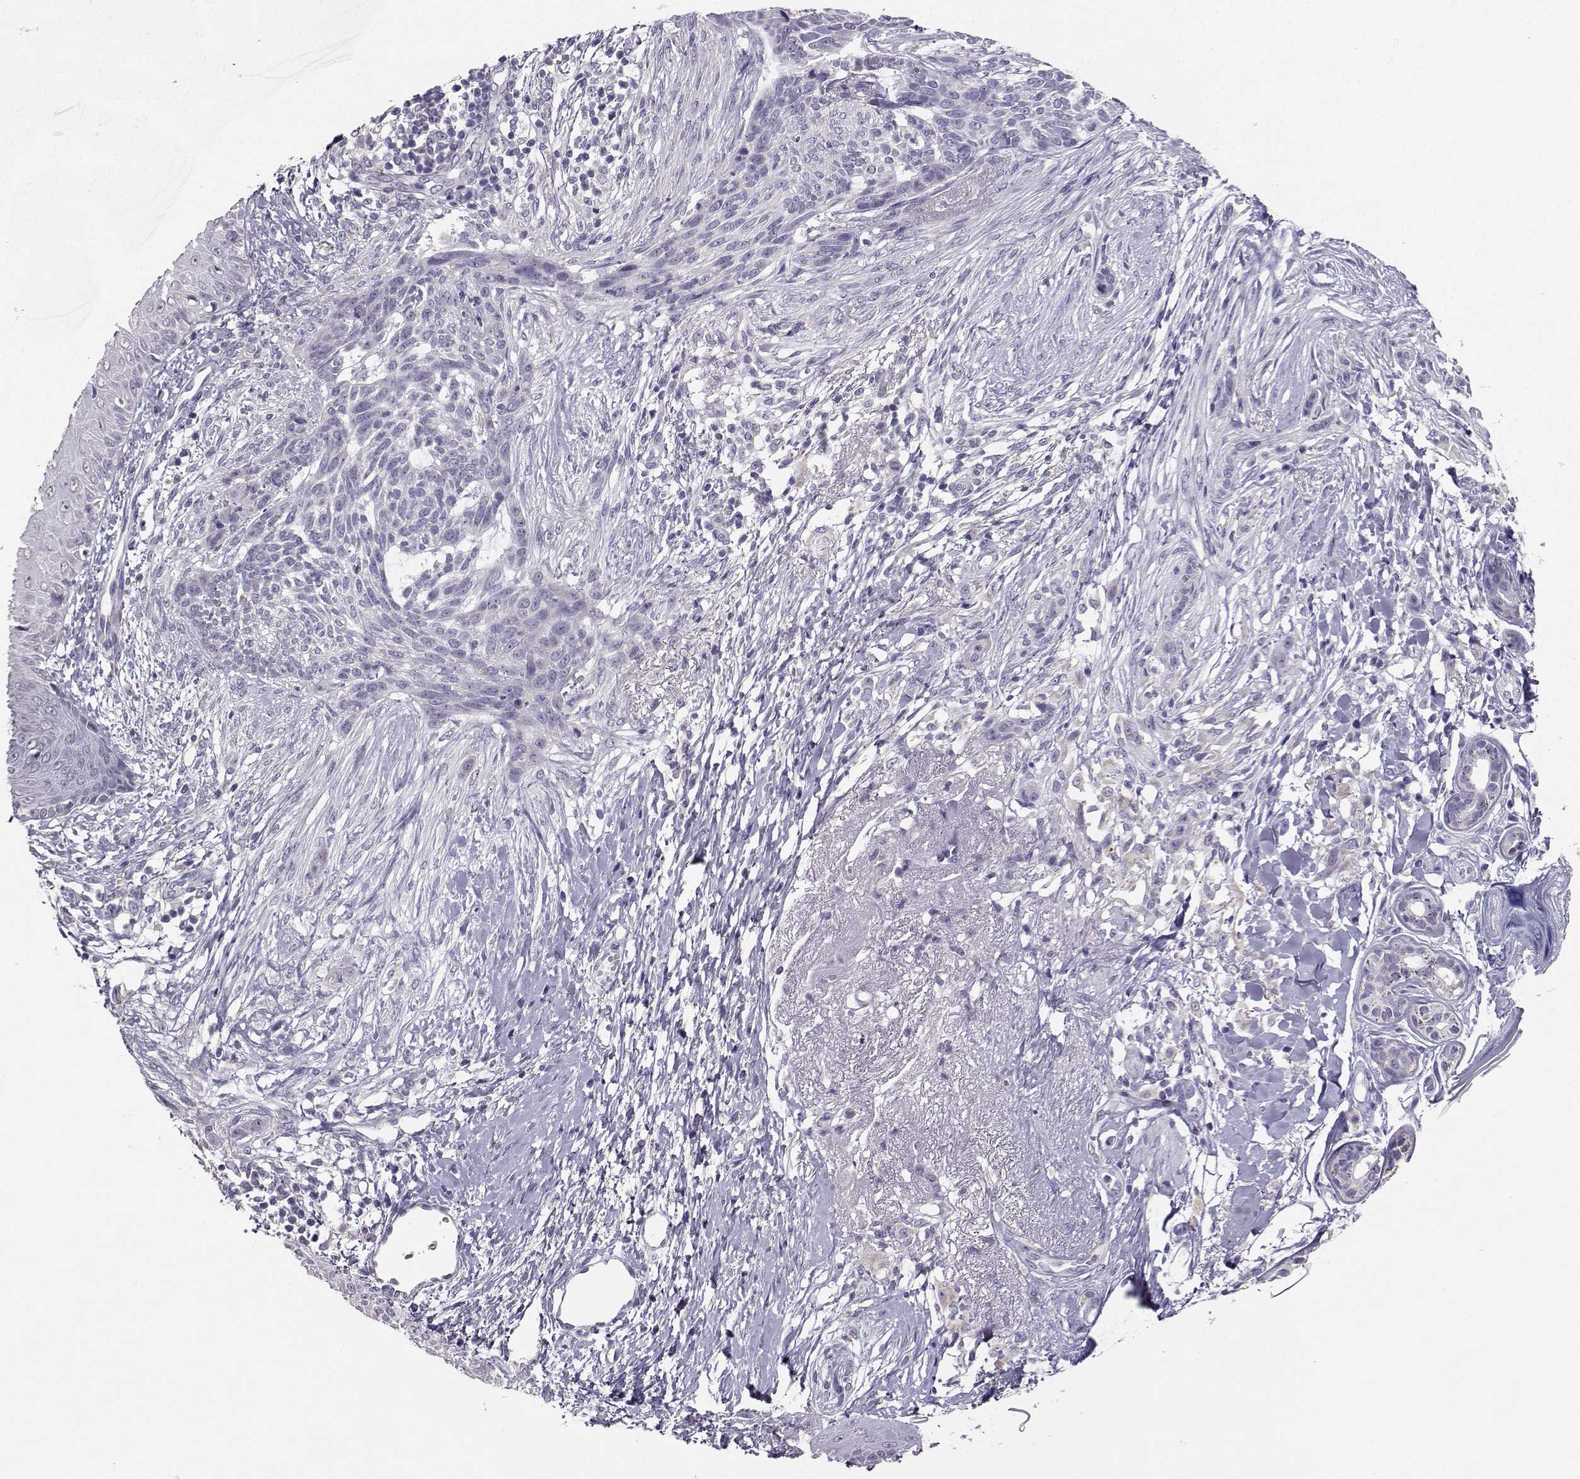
{"staining": {"intensity": "negative", "quantity": "none", "location": "none"}, "tissue": "skin cancer", "cell_type": "Tumor cells", "image_type": "cancer", "snomed": [{"axis": "morphology", "description": "Normal tissue, NOS"}, {"axis": "morphology", "description": "Basal cell carcinoma"}, {"axis": "topography", "description": "Skin"}], "caption": "Immunohistochemical staining of human skin basal cell carcinoma exhibits no significant staining in tumor cells. The staining was performed using DAB to visualize the protein expression in brown, while the nuclei were stained in blue with hematoxylin (Magnification: 20x).", "gene": "AVP", "patient": {"sex": "male", "age": 84}}